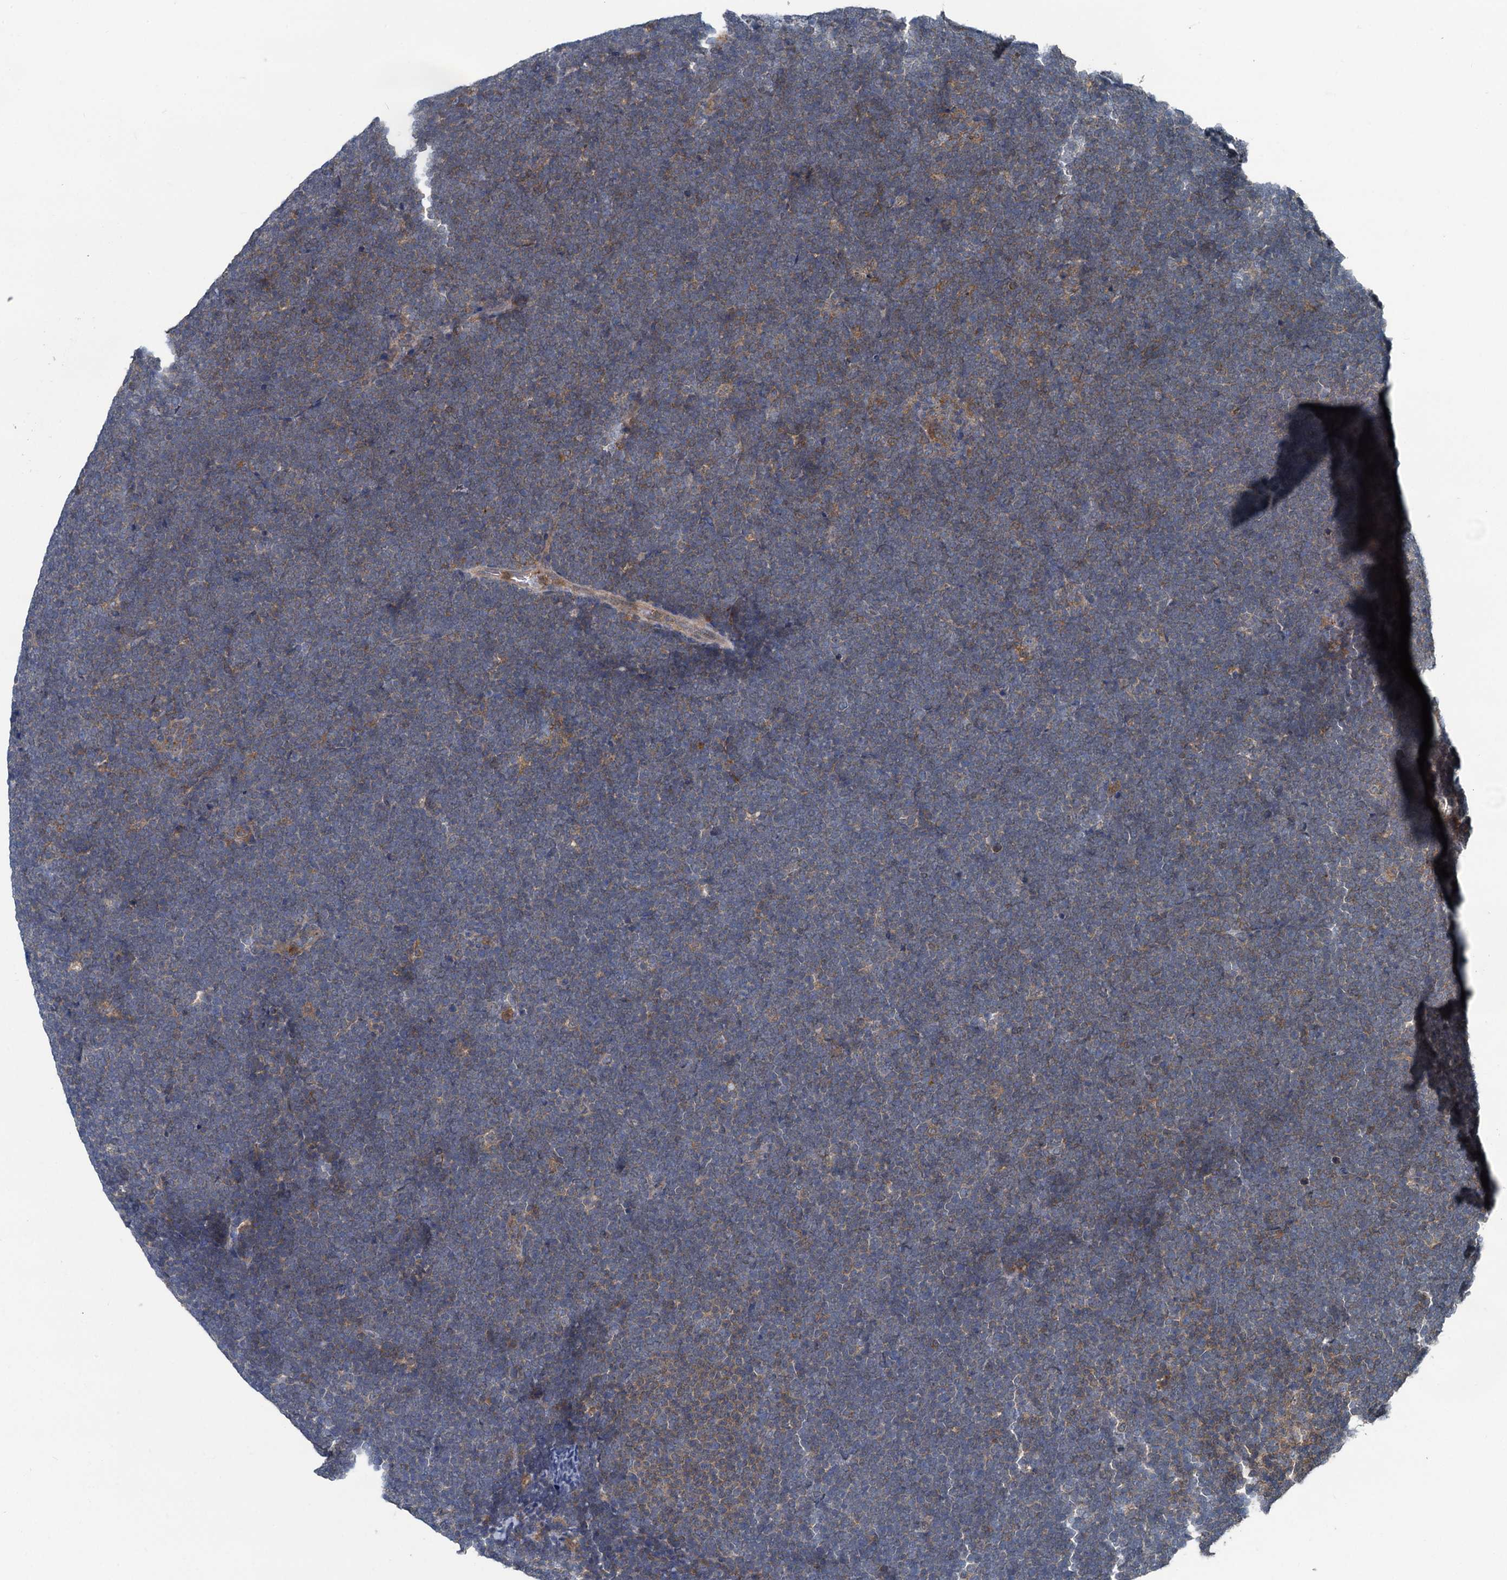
{"staining": {"intensity": "weak", "quantity": "25%-75%", "location": "cytoplasmic/membranous"}, "tissue": "lymphoma", "cell_type": "Tumor cells", "image_type": "cancer", "snomed": [{"axis": "morphology", "description": "Malignant lymphoma, non-Hodgkin's type, High grade"}, {"axis": "topography", "description": "Lymph node"}], "caption": "Immunohistochemical staining of human high-grade malignant lymphoma, non-Hodgkin's type displays weak cytoplasmic/membranous protein expression in approximately 25%-75% of tumor cells. (Brightfield microscopy of DAB IHC at high magnification).", "gene": "GCLM", "patient": {"sex": "male", "age": 13}}